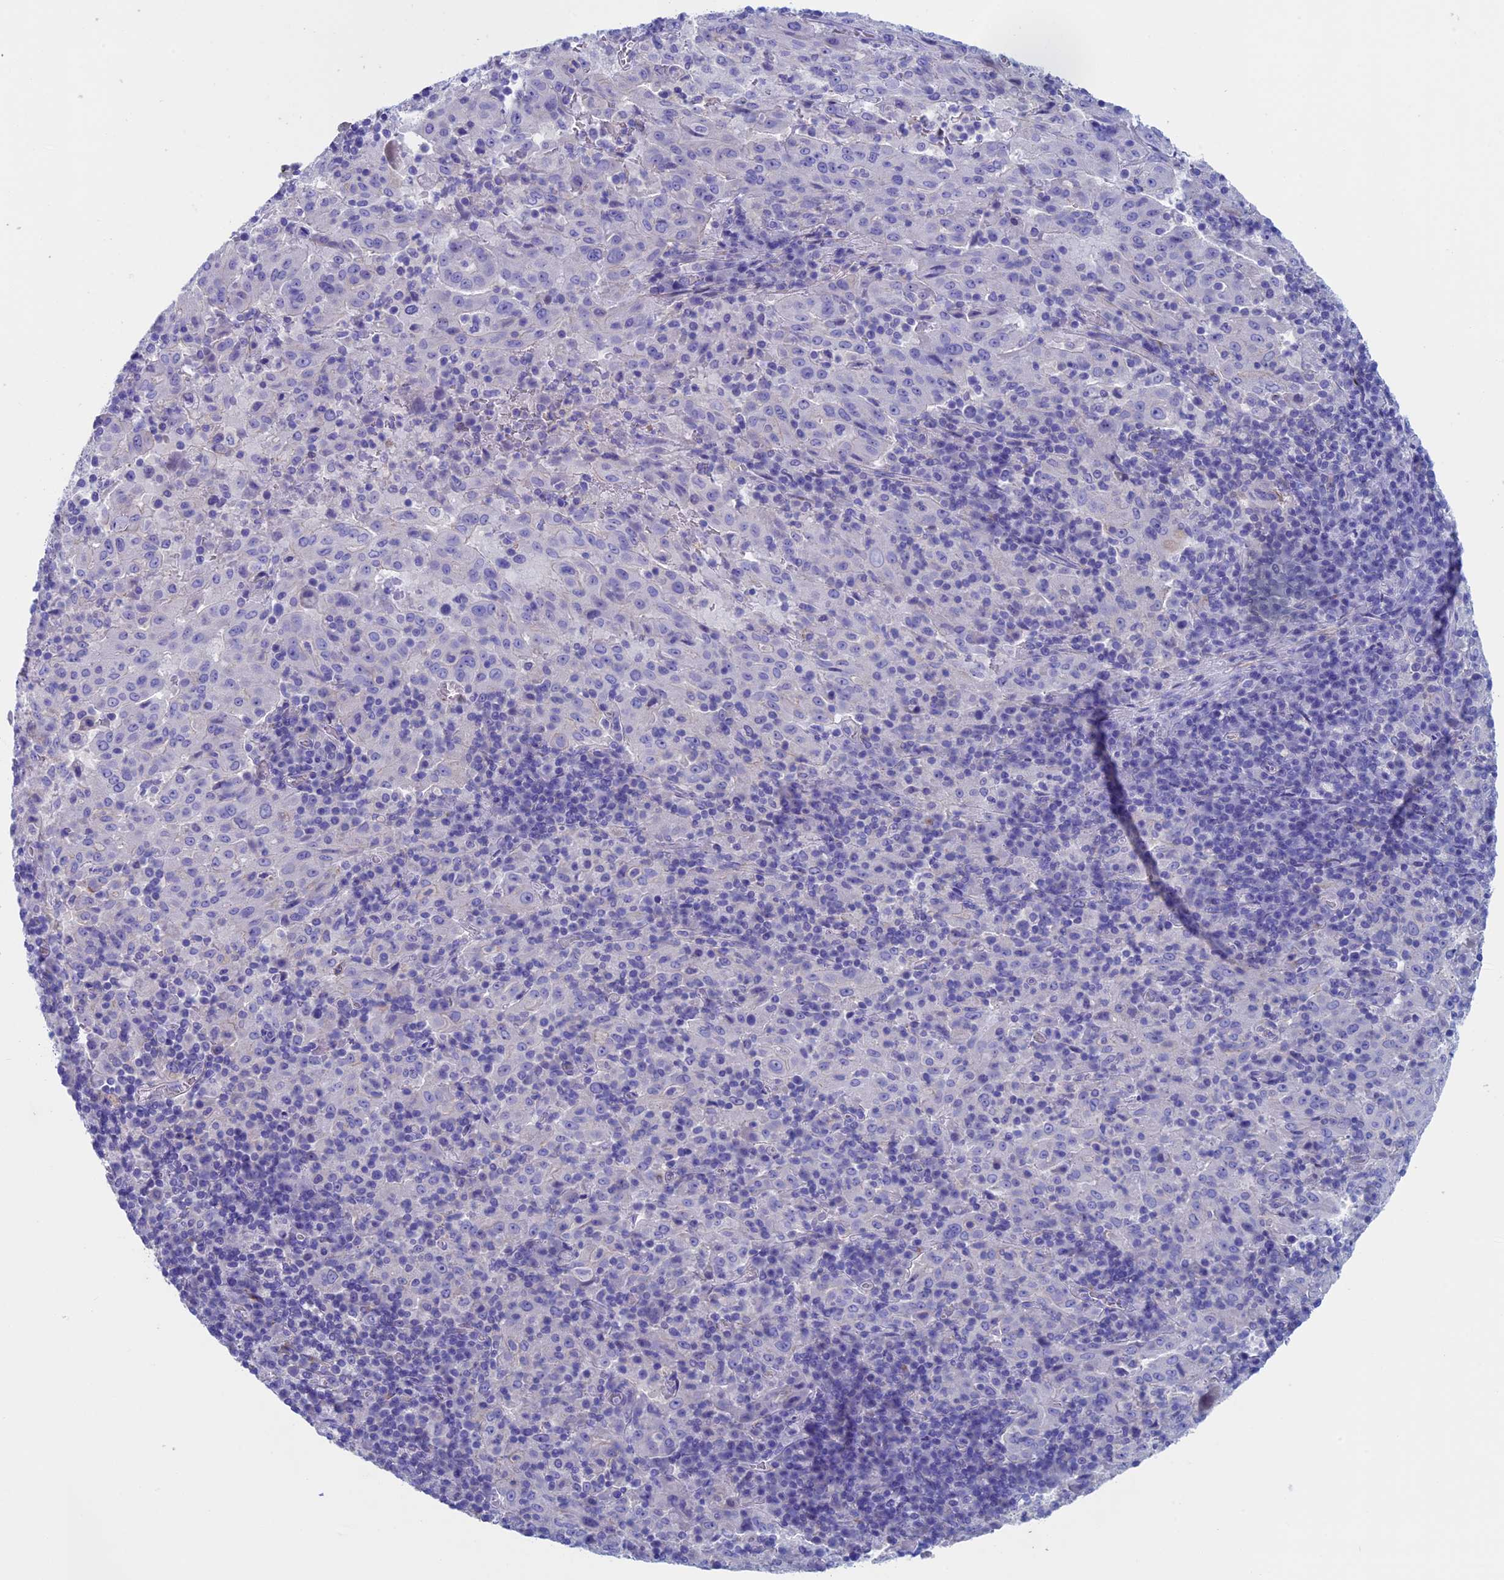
{"staining": {"intensity": "negative", "quantity": "none", "location": "none"}, "tissue": "pancreatic cancer", "cell_type": "Tumor cells", "image_type": "cancer", "snomed": [{"axis": "morphology", "description": "Adenocarcinoma, NOS"}, {"axis": "topography", "description": "Pancreas"}], "caption": "Histopathology image shows no protein expression in tumor cells of pancreatic adenocarcinoma tissue.", "gene": "ADH7", "patient": {"sex": "male", "age": 63}}